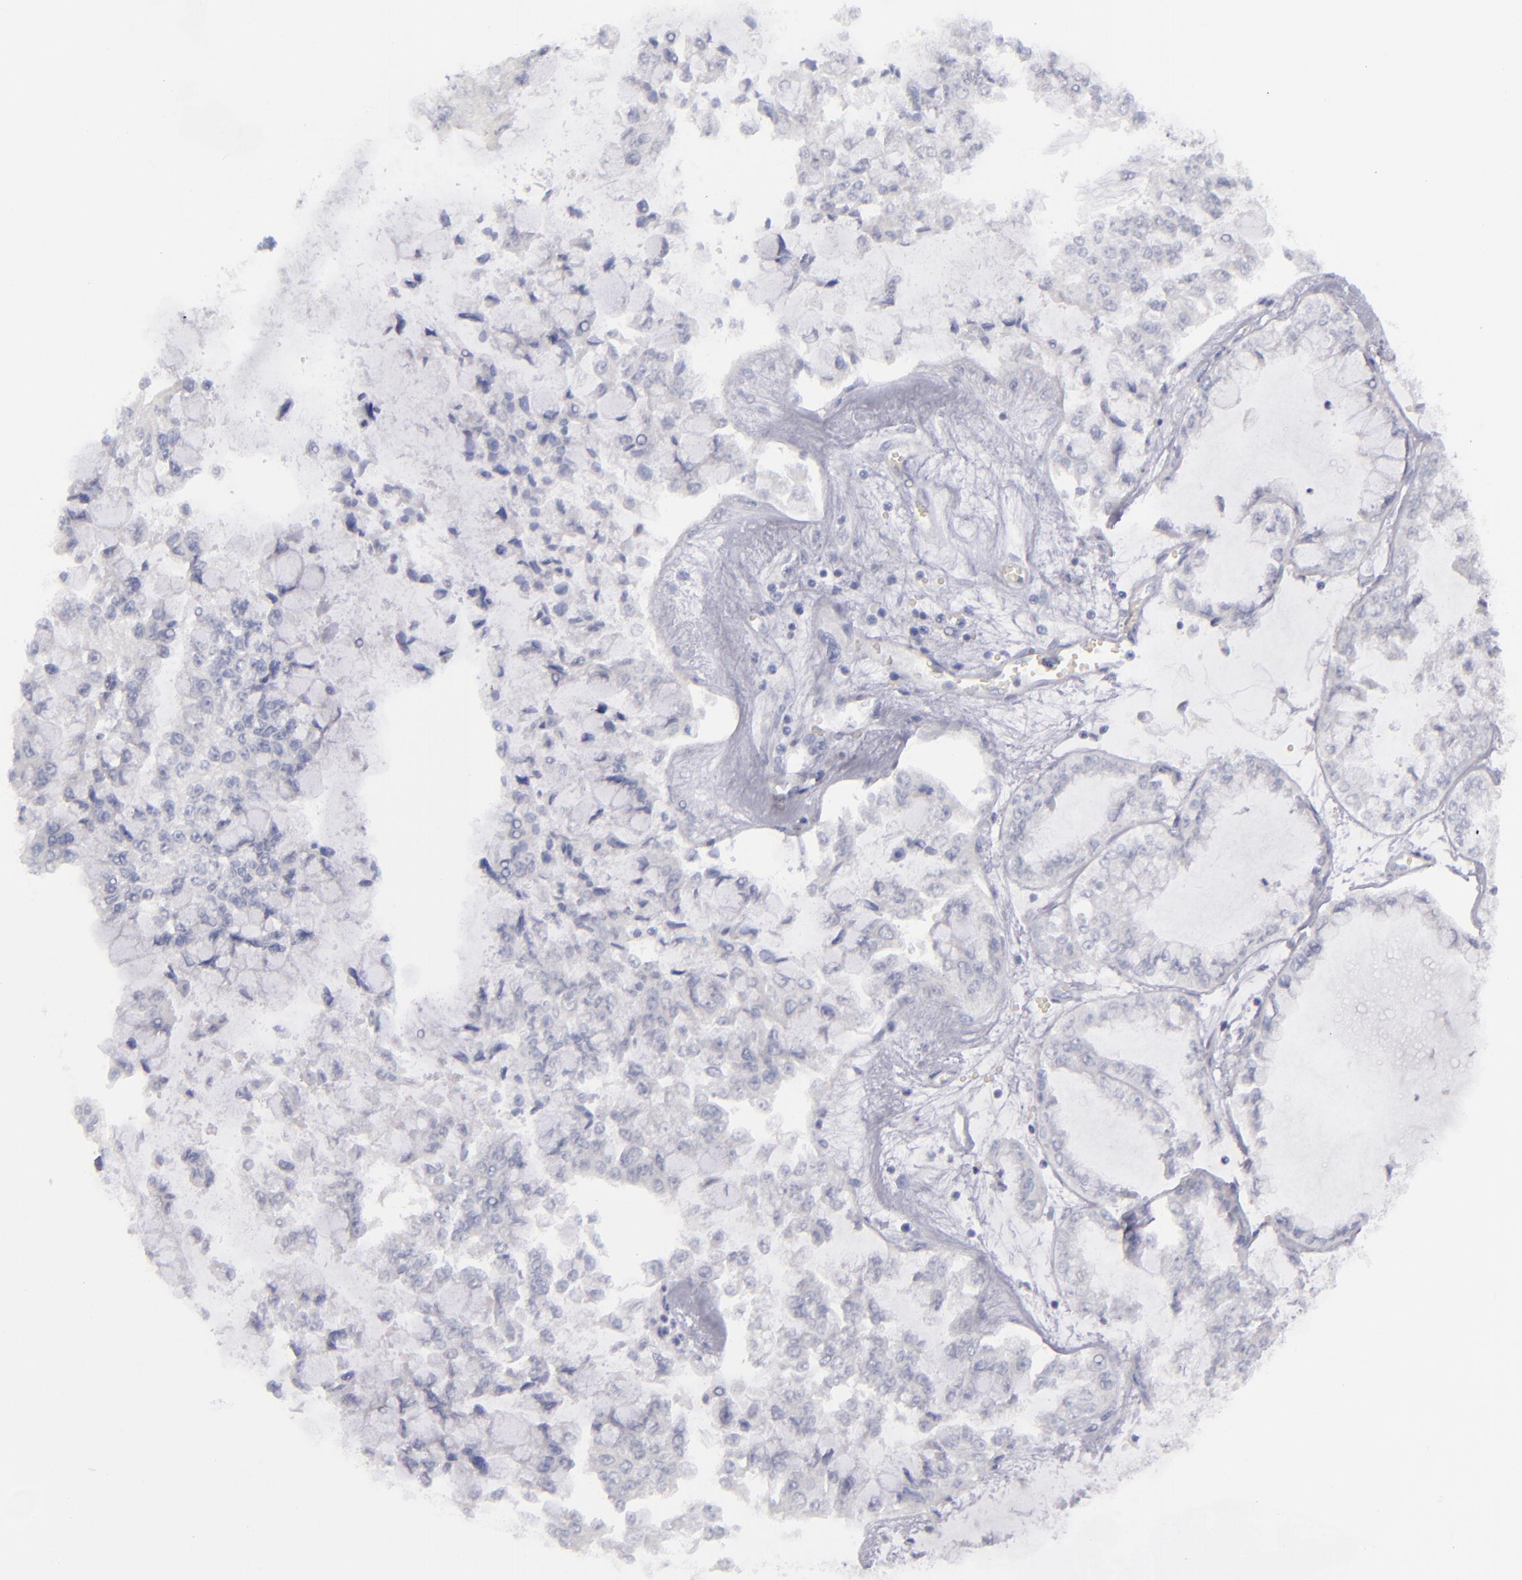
{"staining": {"intensity": "negative", "quantity": "none", "location": "none"}, "tissue": "liver cancer", "cell_type": "Tumor cells", "image_type": "cancer", "snomed": [{"axis": "morphology", "description": "Cholangiocarcinoma"}, {"axis": "topography", "description": "Liver"}], "caption": "This is an immunohistochemistry image of human liver cancer. There is no expression in tumor cells.", "gene": "CD22", "patient": {"sex": "female", "age": 79}}